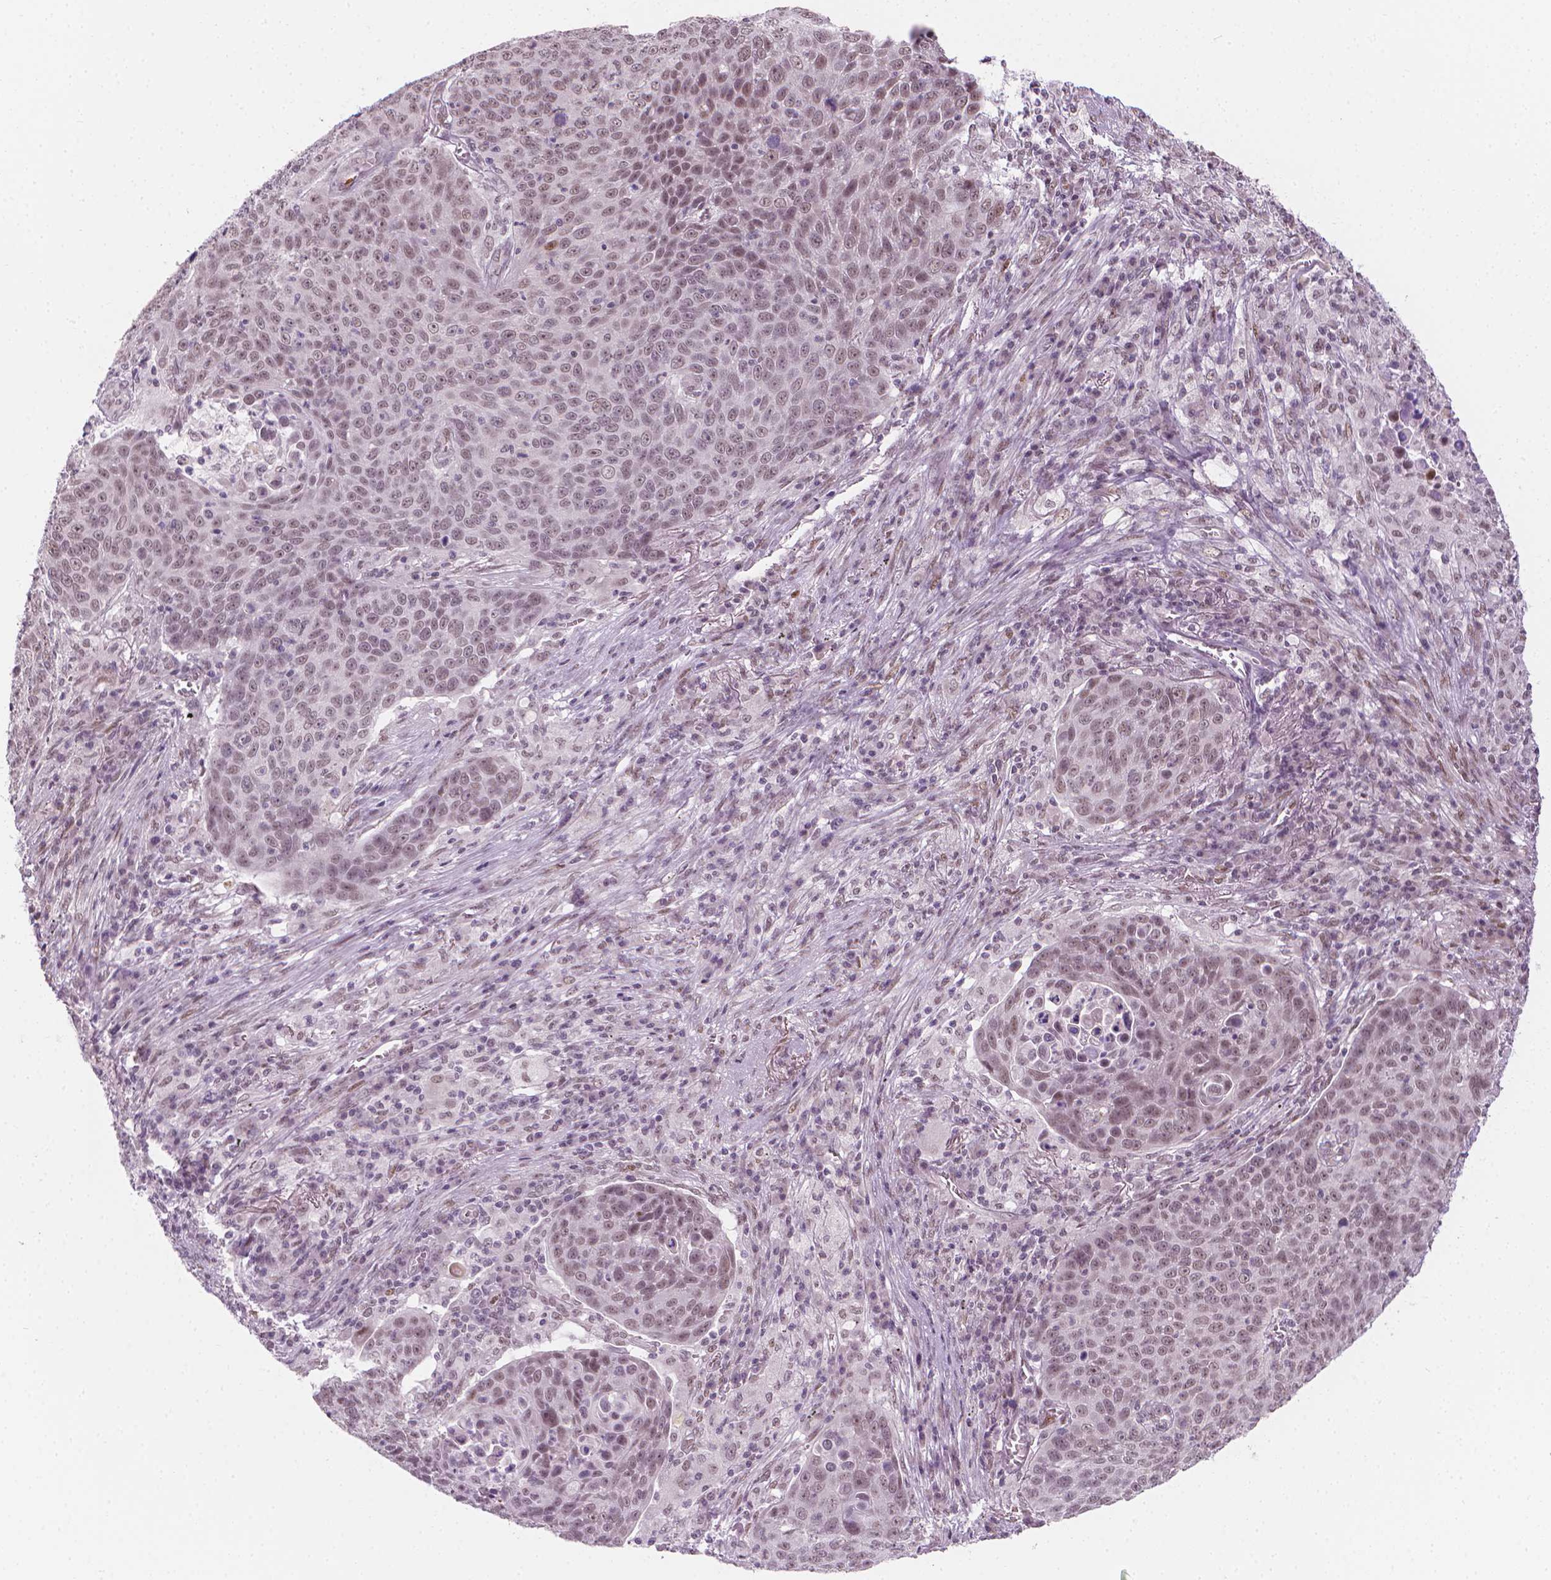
{"staining": {"intensity": "weak", "quantity": "25%-75%", "location": "nuclear"}, "tissue": "lung cancer", "cell_type": "Tumor cells", "image_type": "cancer", "snomed": [{"axis": "morphology", "description": "Squamous cell carcinoma, NOS"}, {"axis": "topography", "description": "Lung"}], "caption": "Immunohistochemical staining of human squamous cell carcinoma (lung) exhibits low levels of weak nuclear protein staining in about 25%-75% of tumor cells.", "gene": "CDKN1C", "patient": {"sex": "male", "age": 78}}